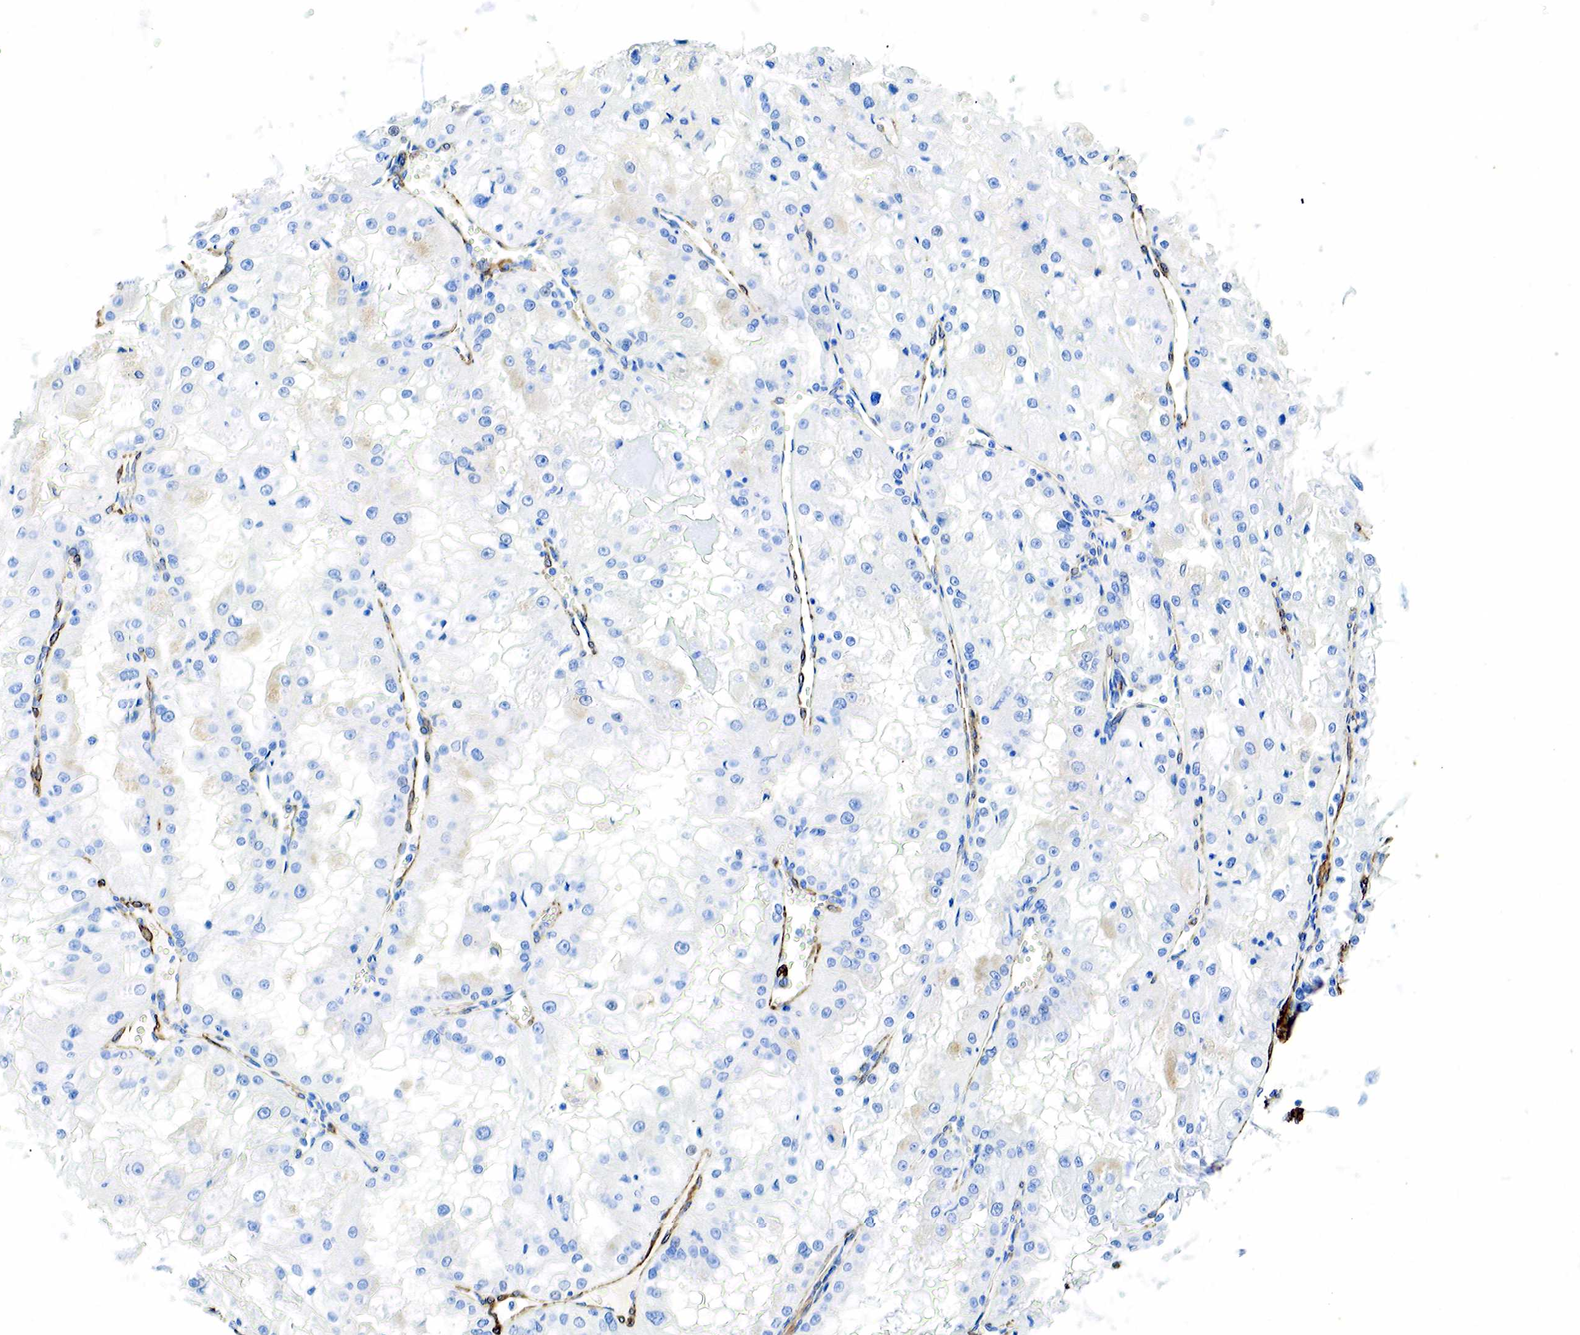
{"staining": {"intensity": "negative", "quantity": "none", "location": "none"}, "tissue": "renal cancer", "cell_type": "Tumor cells", "image_type": "cancer", "snomed": [{"axis": "morphology", "description": "Adenocarcinoma, NOS"}, {"axis": "topography", "description": "Kidney"}], "caption": "IHC micrograph of renal adenocarcinoma stained for a protein (brown), which exhibits no expression in tumor cells.", "gene": "ACTA1", "patient": {"sex": "female", "age": 74}}